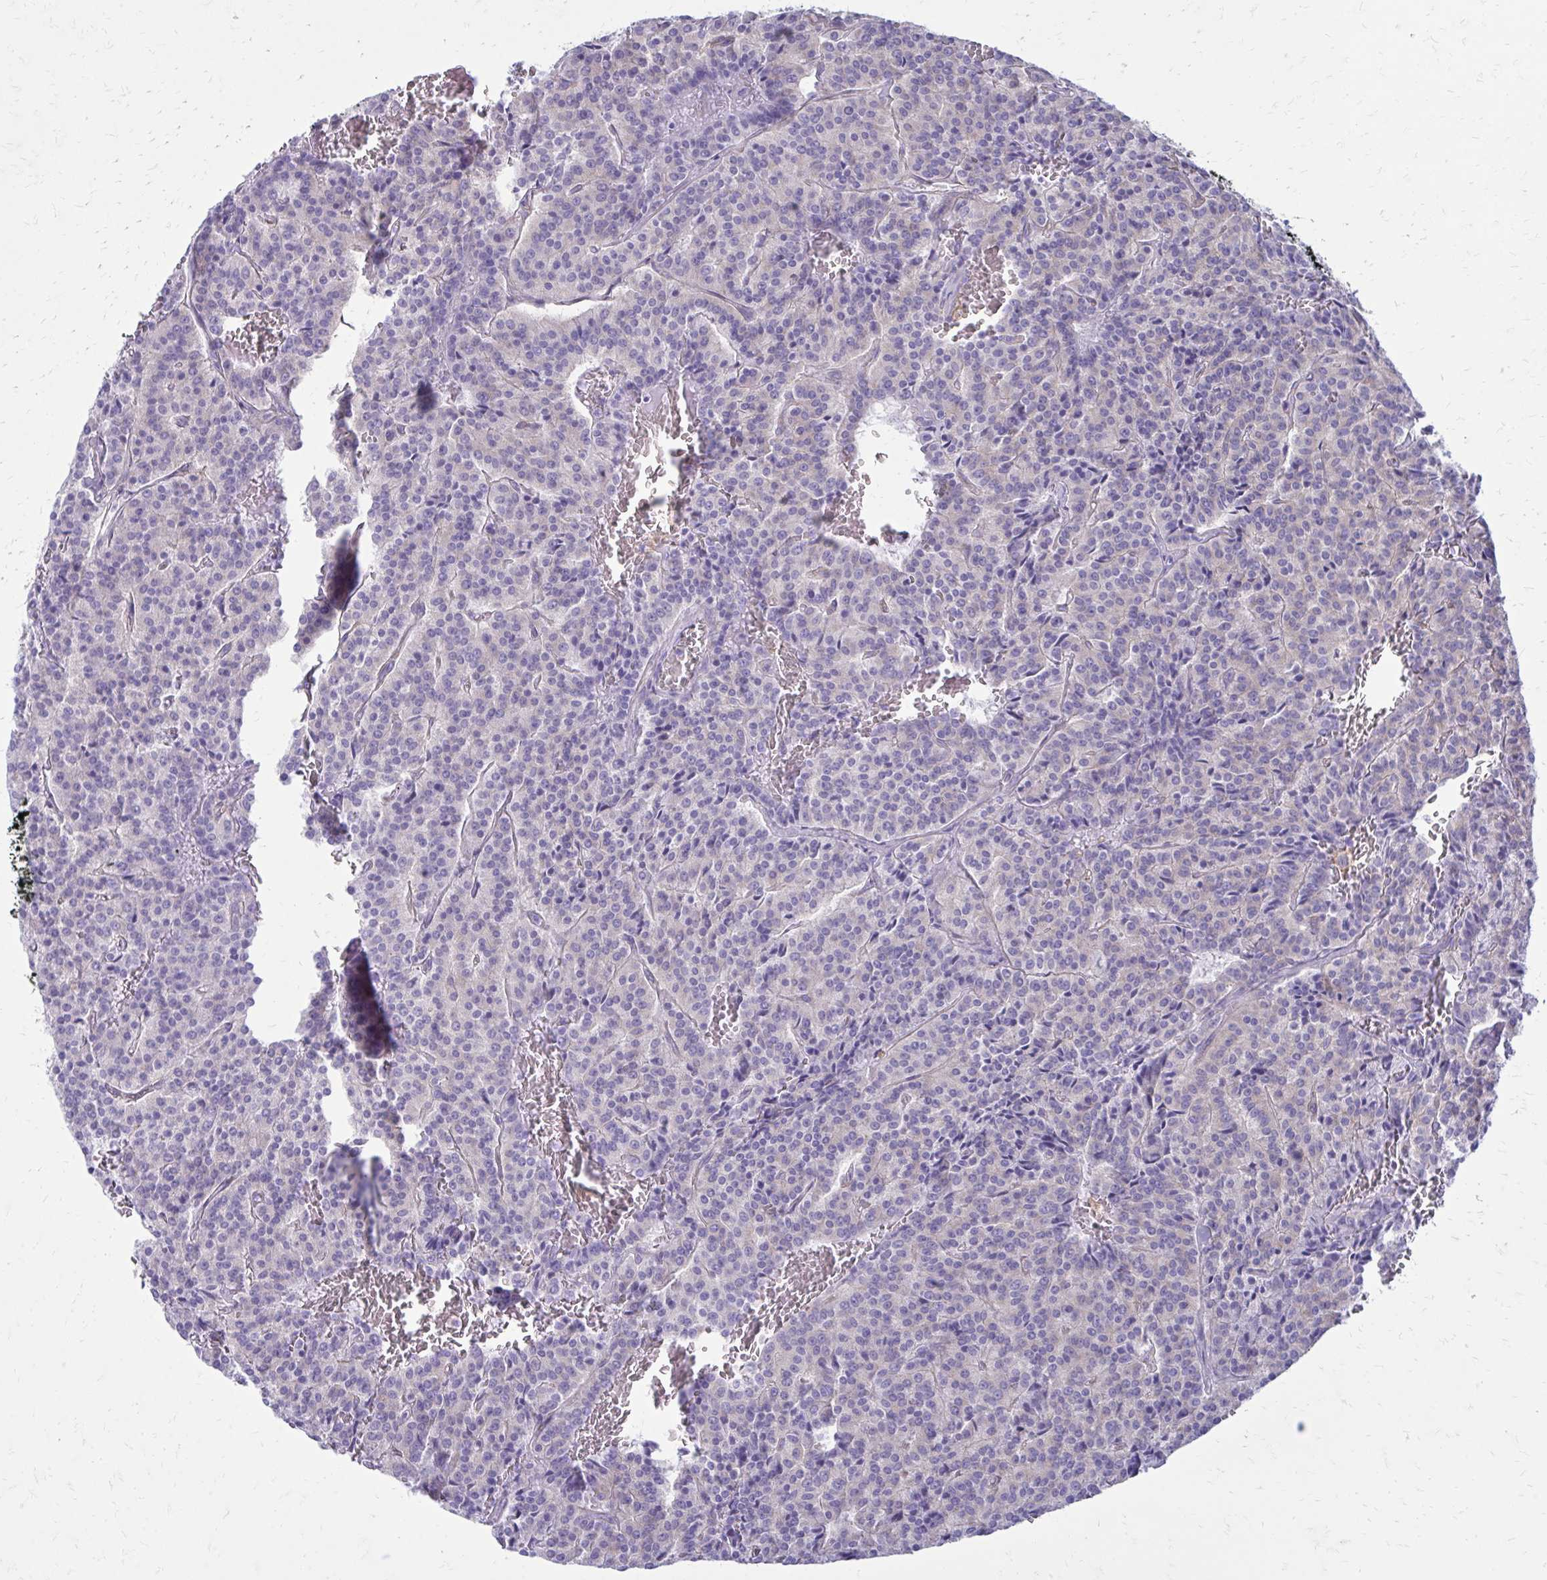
{"staining": {"intensity": "negative", "quantity": "none", "location": "none"}, "tissue": "carcinoid", "cell_type": "Tumor cells", "image_type": "cancer", "snomed": [{"axis": "morphology", "description": "Carcinoid, malignant, NOS"}, {"axis": "topography", "description": "Lung"}], "caption": "DAB (3,3'-diaminobenzidine) immunohistochemical staining of carcinoid demonstrates no significant staining in tumor cells.", "gene": "CLTA", "patient": {"sex": "male", "age": 70}}